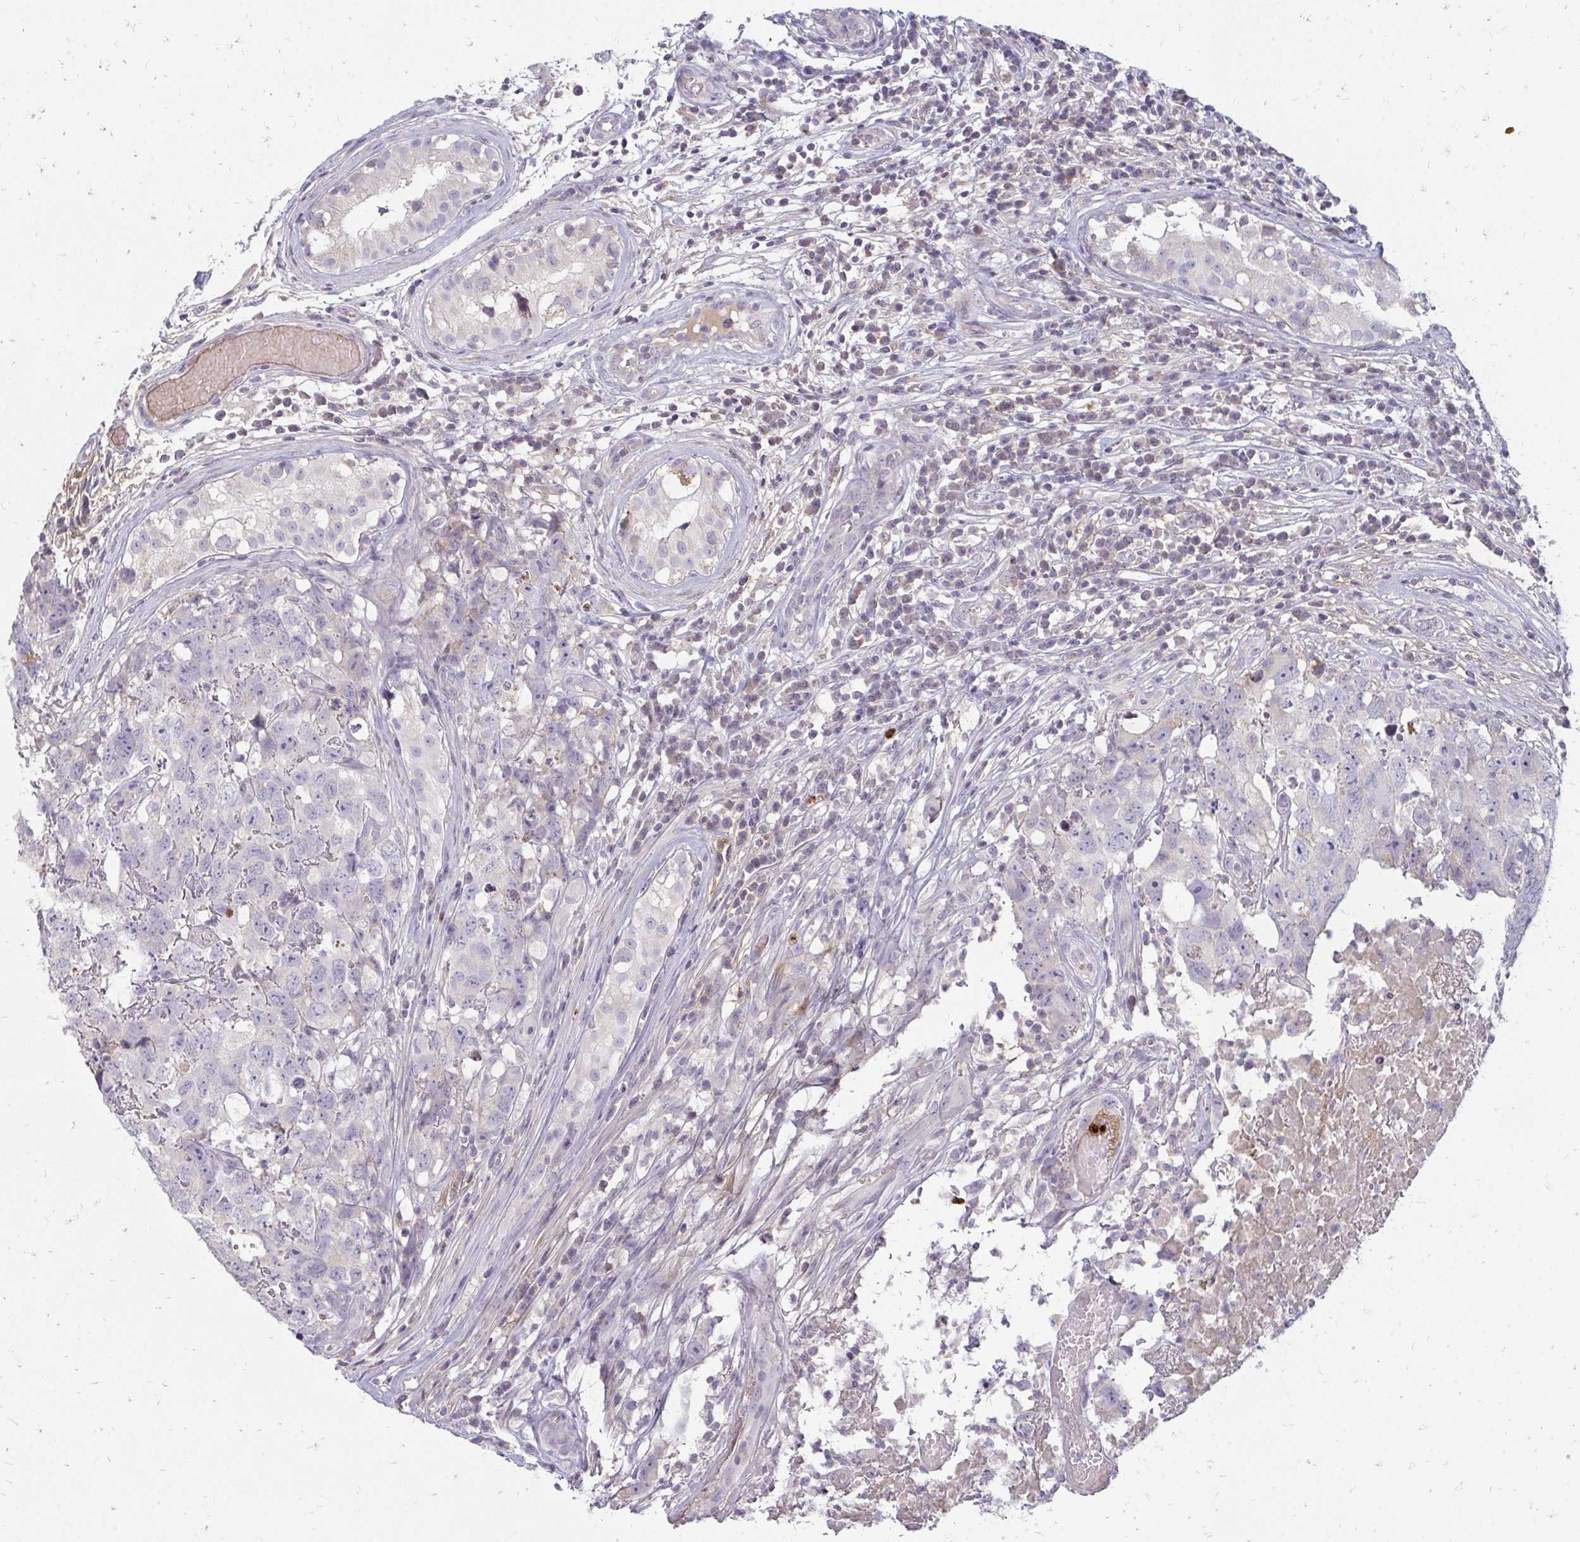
{"staining": {"intensity": "weak", "quantity": "<25%", "location": "cytoplasmic/membranous"}, "tissue": "testis cancer", "cell_type": "Tumor cells", "image_type": "cancer", "snomed": [{"axis": "morphology", "description": "Carcinoma, Embryonal, NOS"}, {"axis": "topography", "description": "Testis"}], "caption": "Immunohistochemistry (IHC) photomicrograph of neoplastic tissue: human testis cancer stained with DAB displays no significant protein expression in tumor cells.", "gene": "RAB33A", "patient": {"sex": "male", "age": 22}}